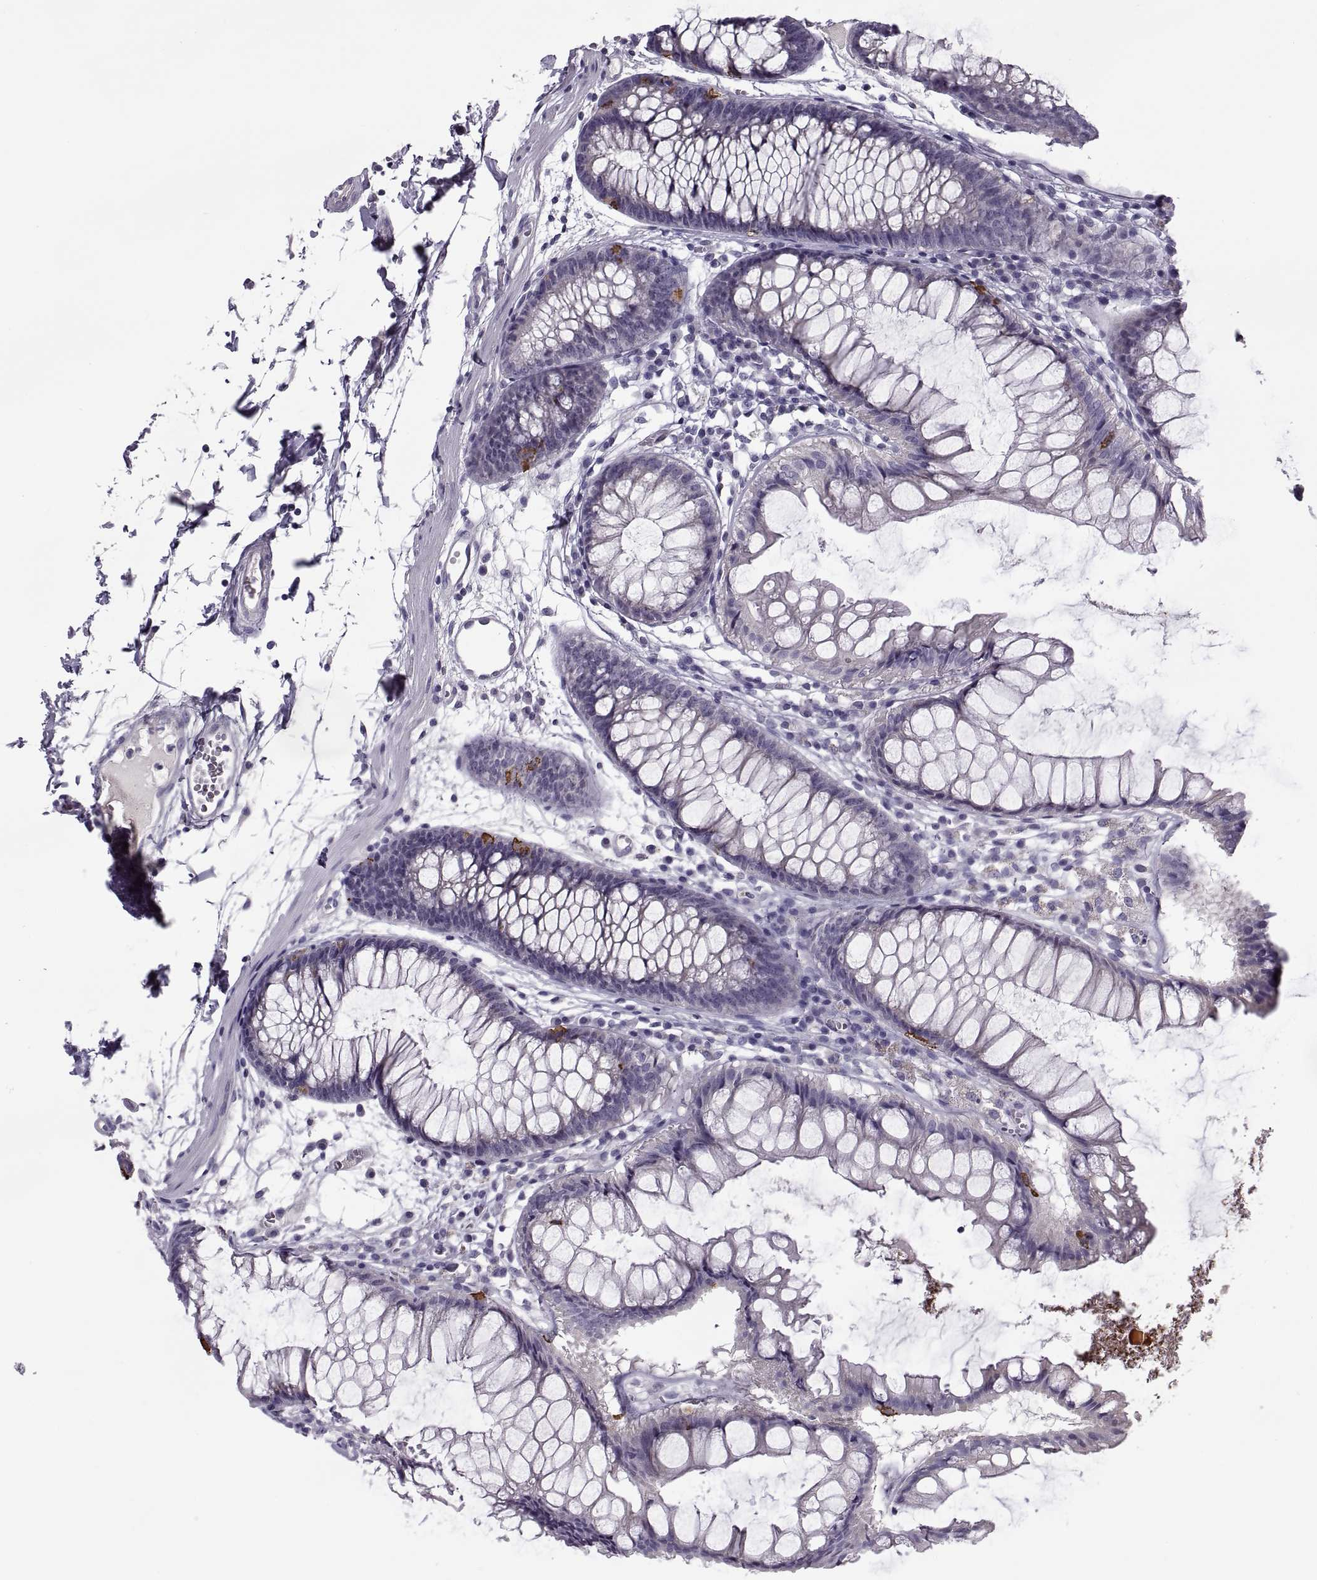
{"staining": {"intensity": "negative", "quantity": "none", "location": "none"}, "tissue": "colon", "cell_type": "Endothelial cells", "image_type": "normal", "snomed": [{"axis": "morphology", "description": "Normal tissue, NOS"}, {"axis": "morphology", "description": "Adenocarcinoma, NOS"}, {"axis": "topography", "description": "Colon"}], "caption": "Protein analysis of unremarkable colon exhibits no significant expression in endothelial cells.", "gene": "MAGEB1", "patient": {"sex": "male", "age": 65}}